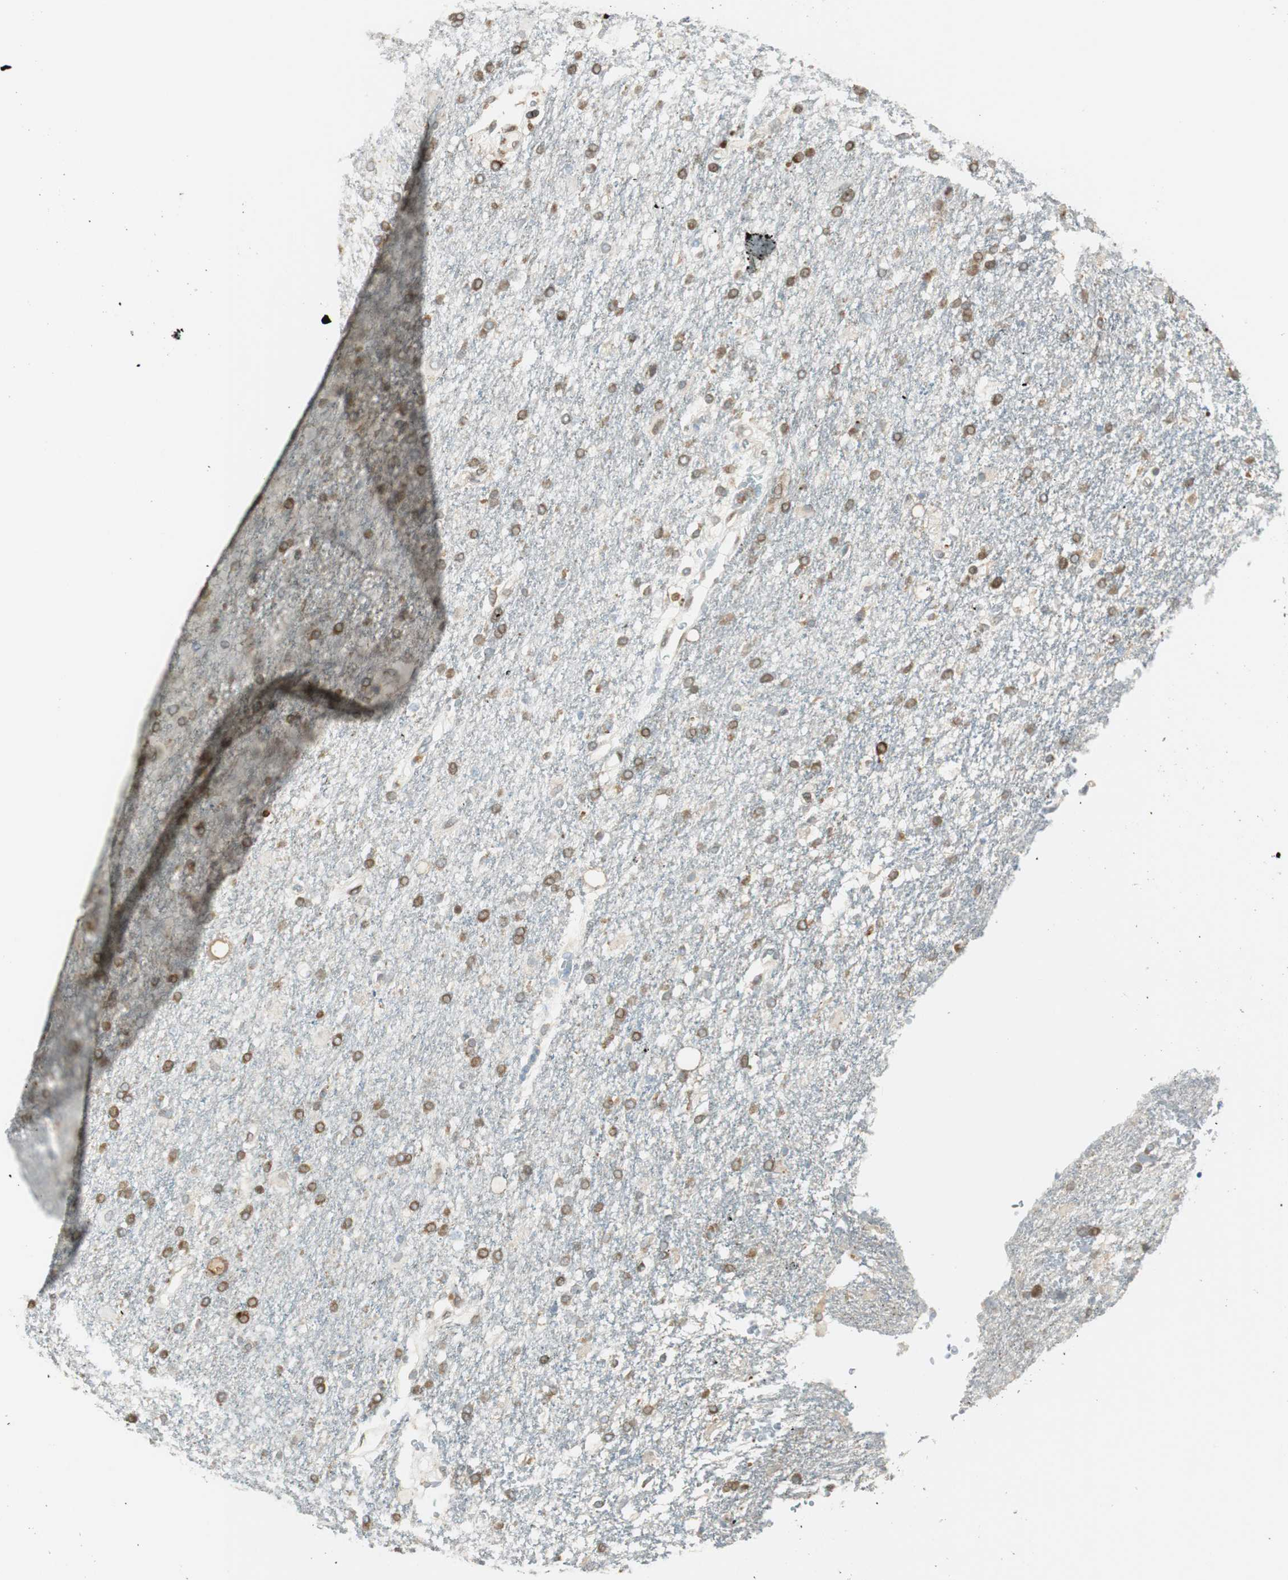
{"staining": {"intensity": "moderate", "quantity": ">75%", "location": "cytoplasmic/membranous"}, "tissue": "glioma", "cell_type": "Tumor cells", "image_type": "cancer", "snomed": [{"axis": "morphology", "description": "Glioma, malignant, High grade"}, {"axis": "topography", "description": "Brain"}], "caption": "Malignant glioma (high-grade) stained for a protein displays moderate cytoplasmic/membranous positivity in tumor cells.", "gene": "TMEM260", "patient": {"sex": "male", "age": 71}}